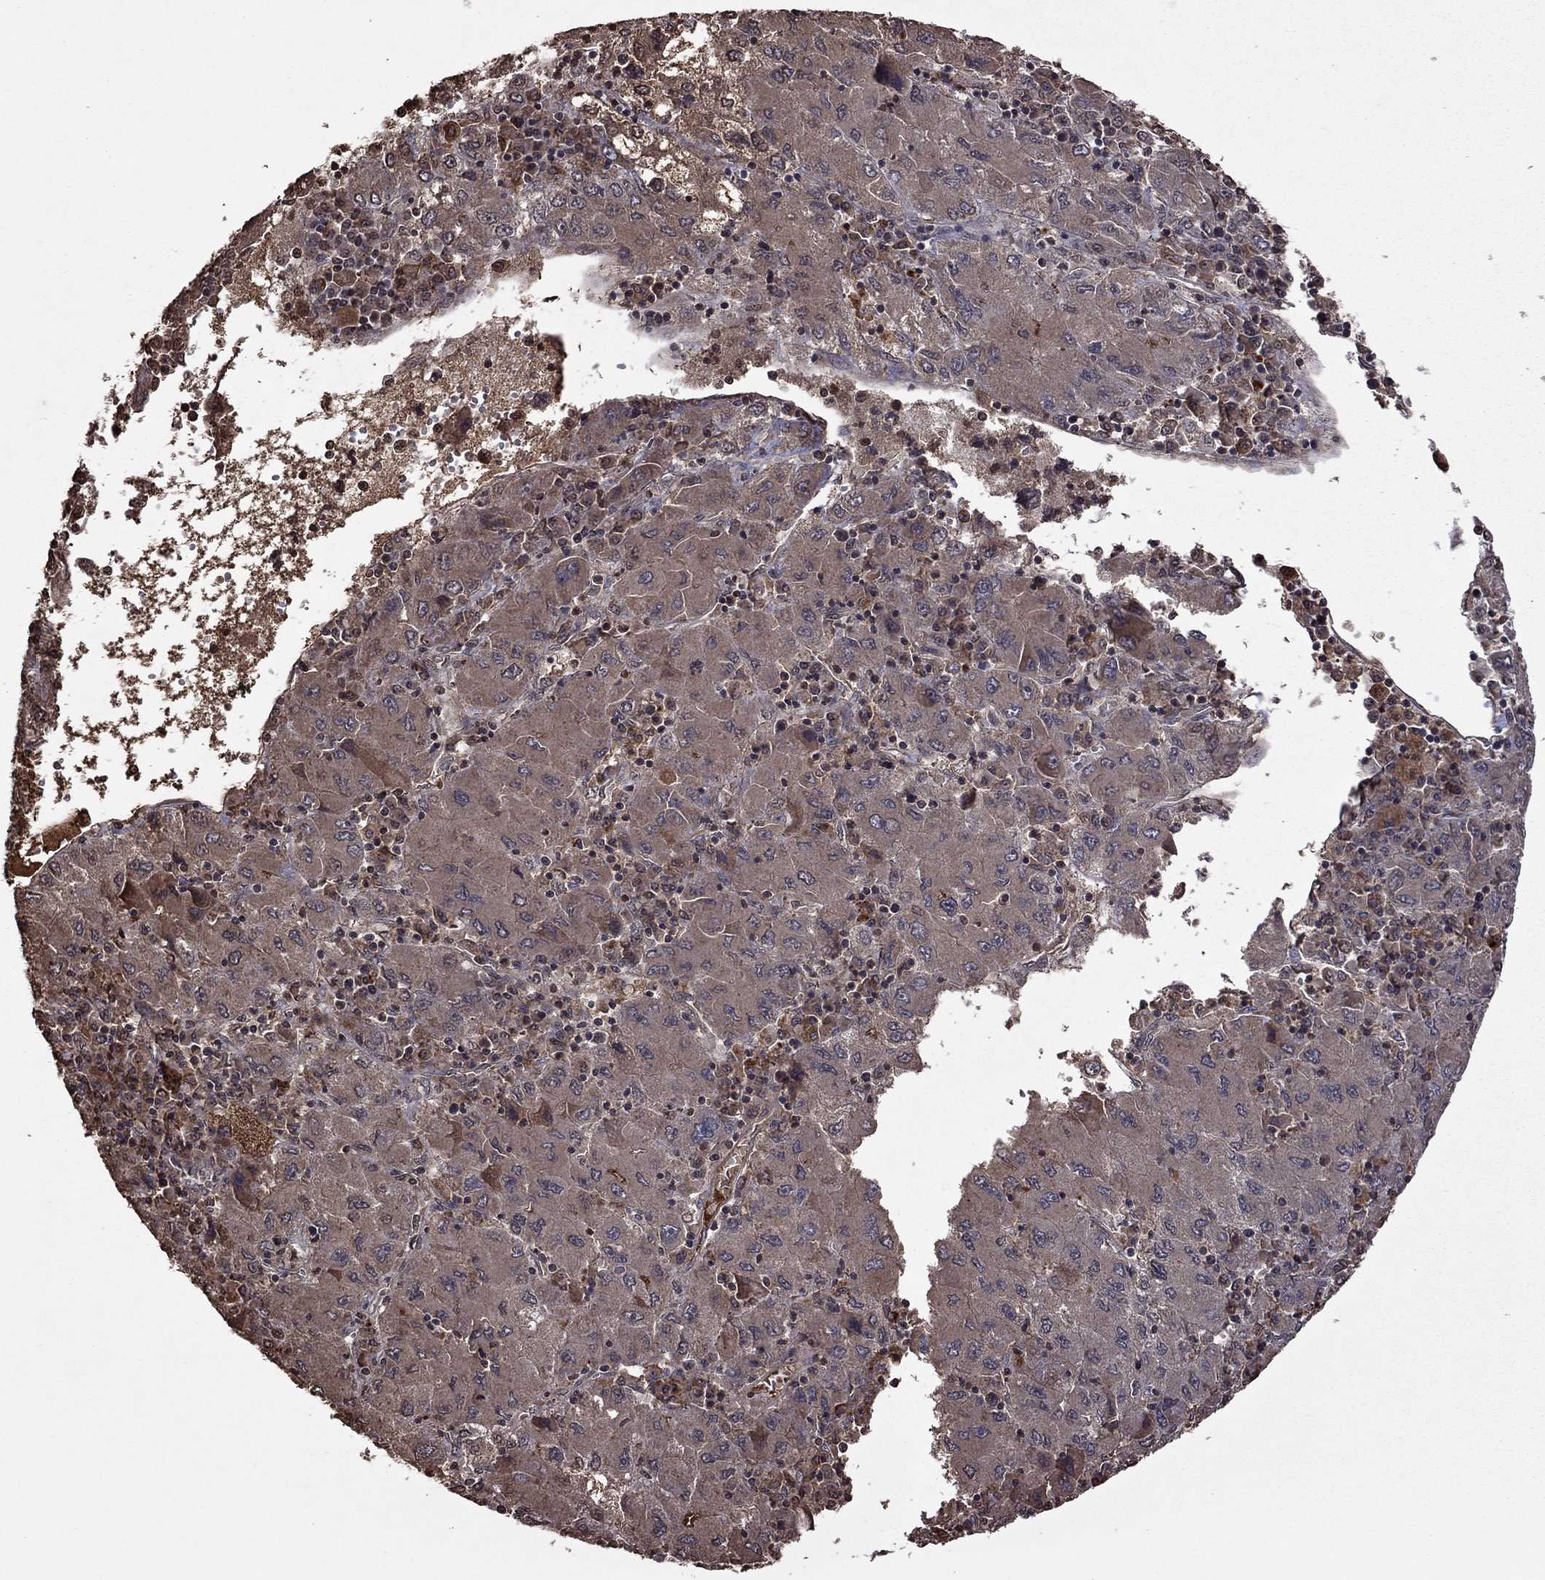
{"staining": {"intensity": "negative", "quantity": "none", "location": "none"}, "tissue": "liver cancer", "cell_type": "Tumor cells", "image_type": "cancer", "snomed": [{"axis": "morphology", "description": "Carcinoma, Hepatocellular, NOS"}, {"axis": "topography", "description": "Liver"}], "caption": "The micrograph reveals no staining of tumor cells in hepatocellular carcinoma (liver). The staining is performed using DAB brown chromogen with nuclei counter-stained in using hematoxylin.", "gene": "NLGN1", "patient": {"sex": "male", "age": 75}}